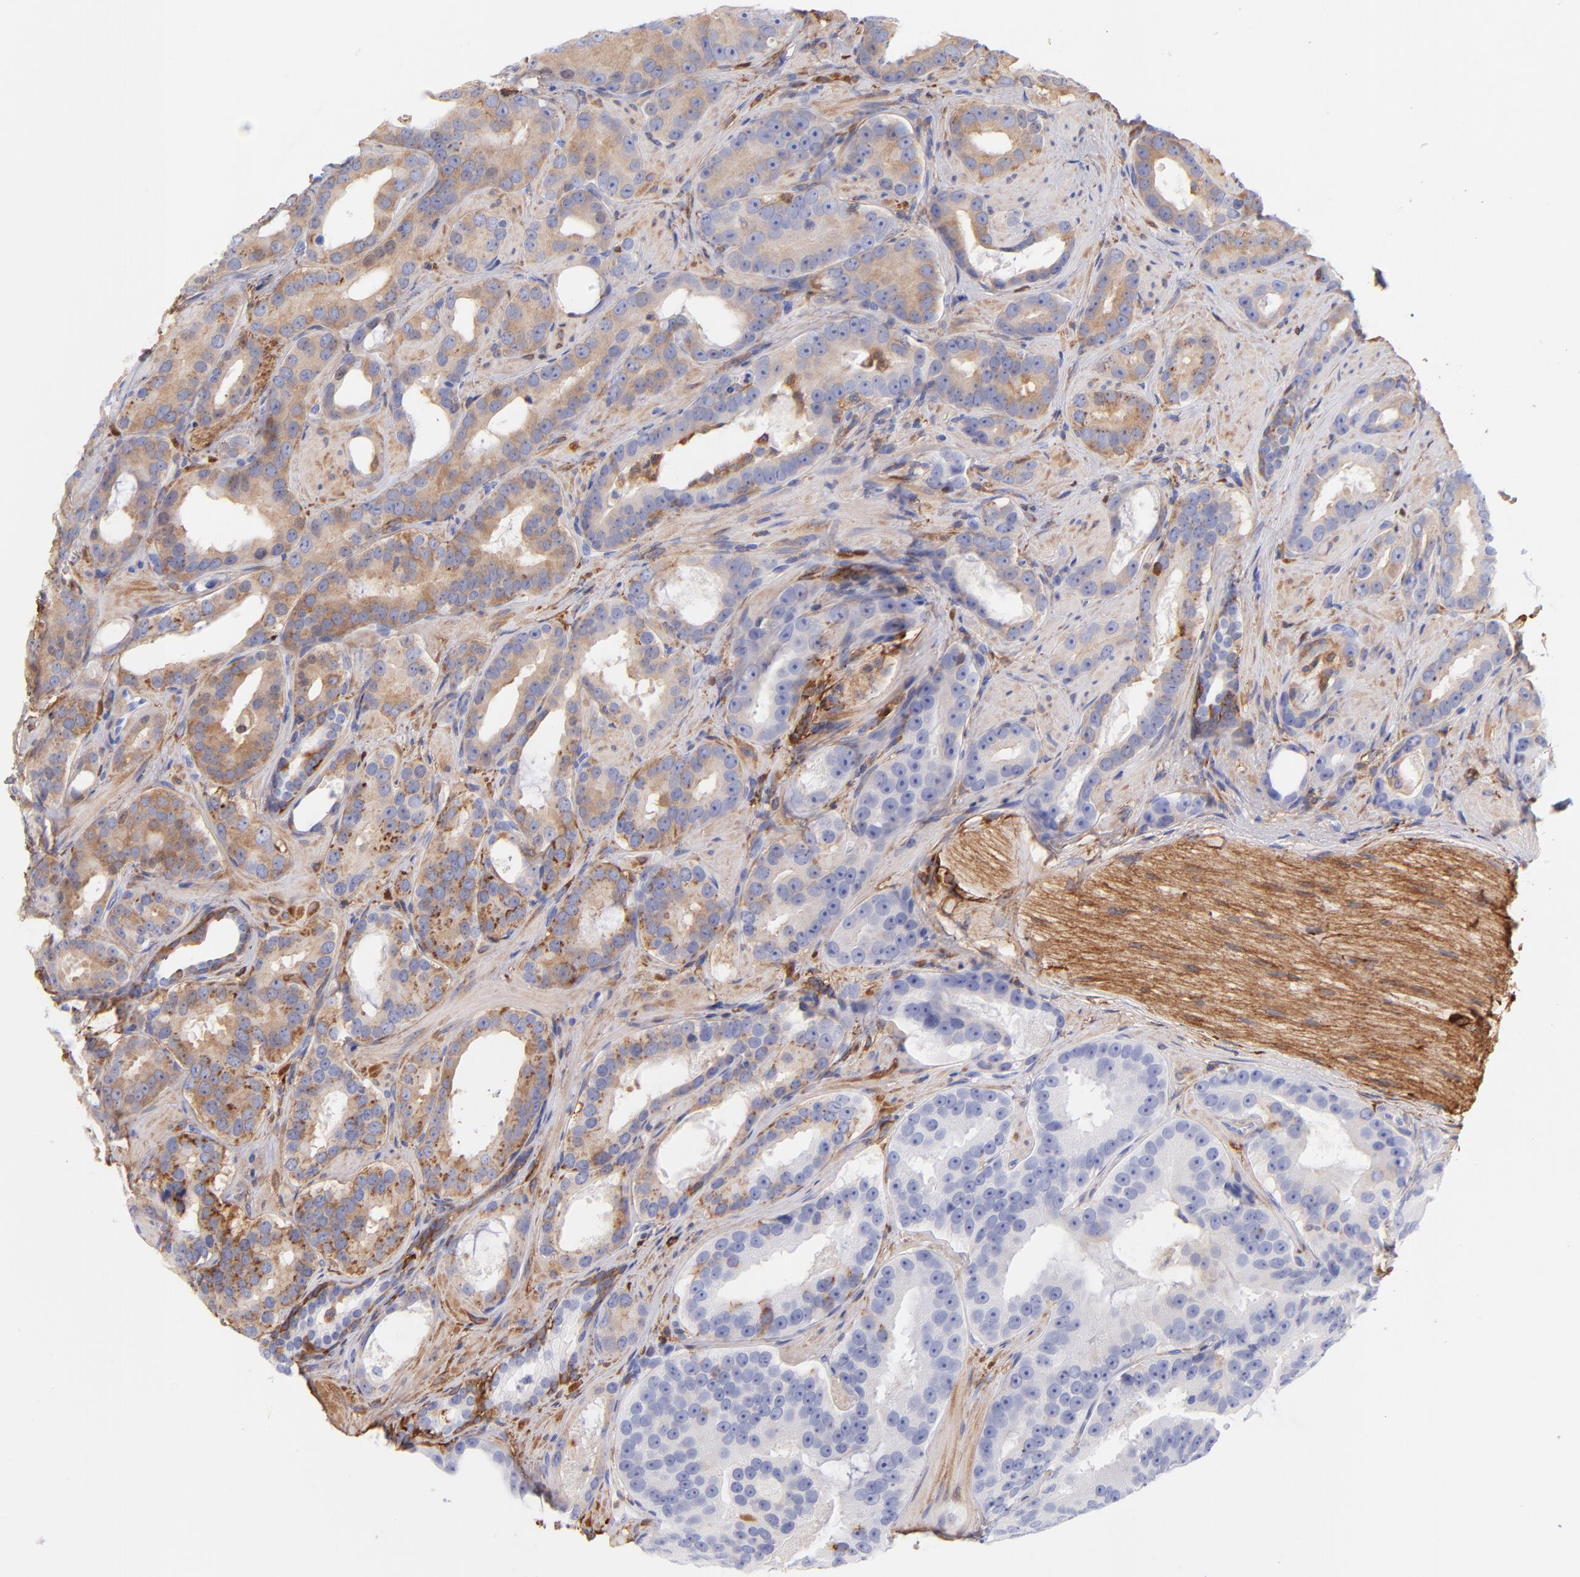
{"staining": {"intensity": "moderate", "quantity": "25%-75%", "location": "cytoplasmic/membranous"}, "tissue": "prostate cancer", "cell_type": "Tumor cells", "image_type": "cancer", "snomed": [{"axis": "morphology", "description": "Adenocarcinoma, Low grade"}, {"axis": "topography", "description": "Prostate"}], "caption": "High-power microscopy captured an immunohistochemistry image of prostate low-grade adenocarcinoma, revealing moderate cytoplasmic/membranous positivity in approximately 25%-75% of tumor cells.", "gene": "PRKCA", "patient": {"sex": "male", "age": 59}}